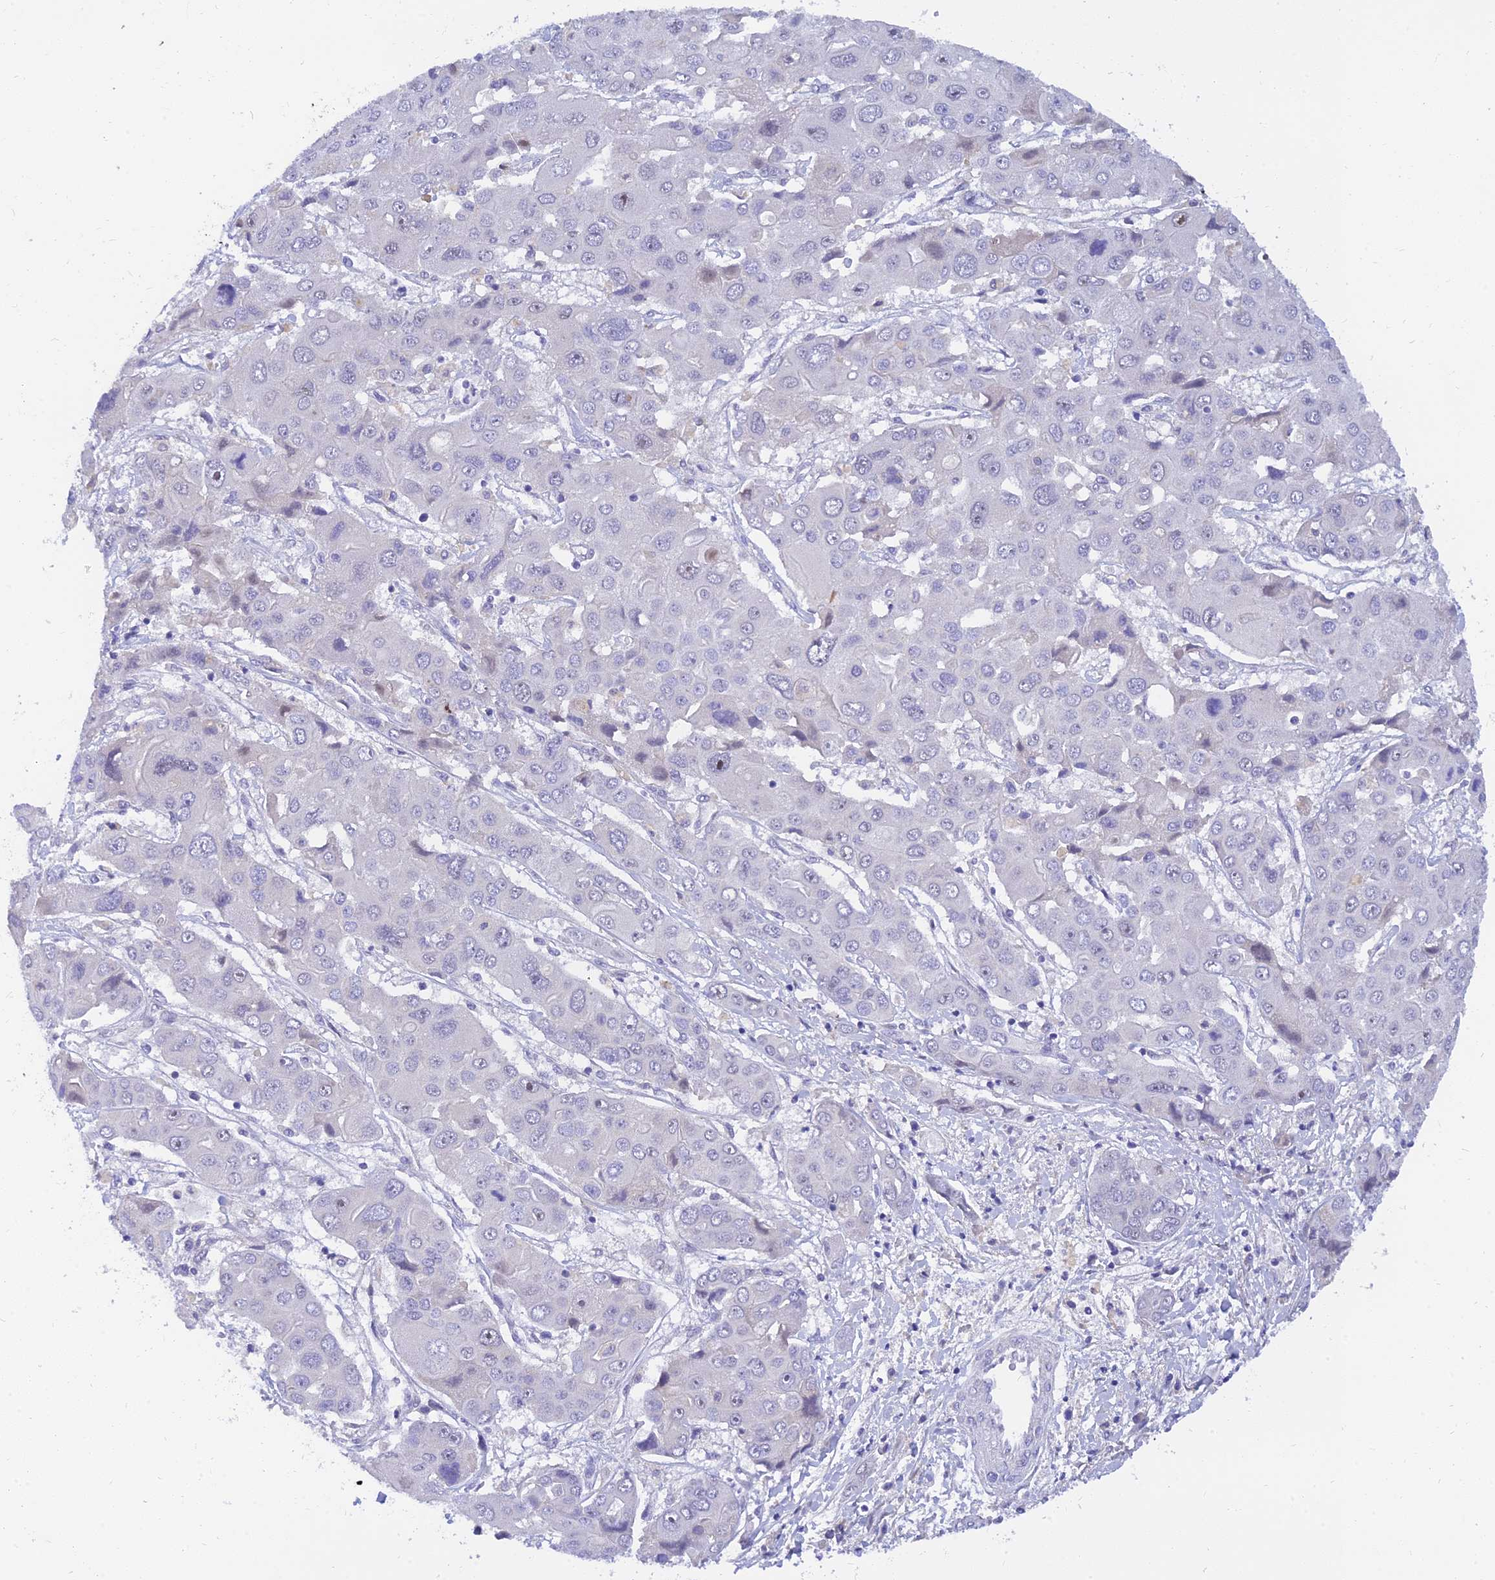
{"staining": {"intensity": "negative", "quantity": "none", "location": "none"}, "tissue": "liver cancer", "cell_type": "Tumor cells", "image_type": "cancer", "snomed": [{"axis": "morphology", "description": "Cholangiocarcinoma"}, {"axis": "topography", "description": "Liver"}], "caption": "An immunohistochemistry (IHC) photomicrograph of liver cholangiocarcinoma is shown. There is no staining in tumor cells of liver cholangiocarcinoma.", "gene": "TMEM161B", "patient": {"sex": "male", "age": 67}}